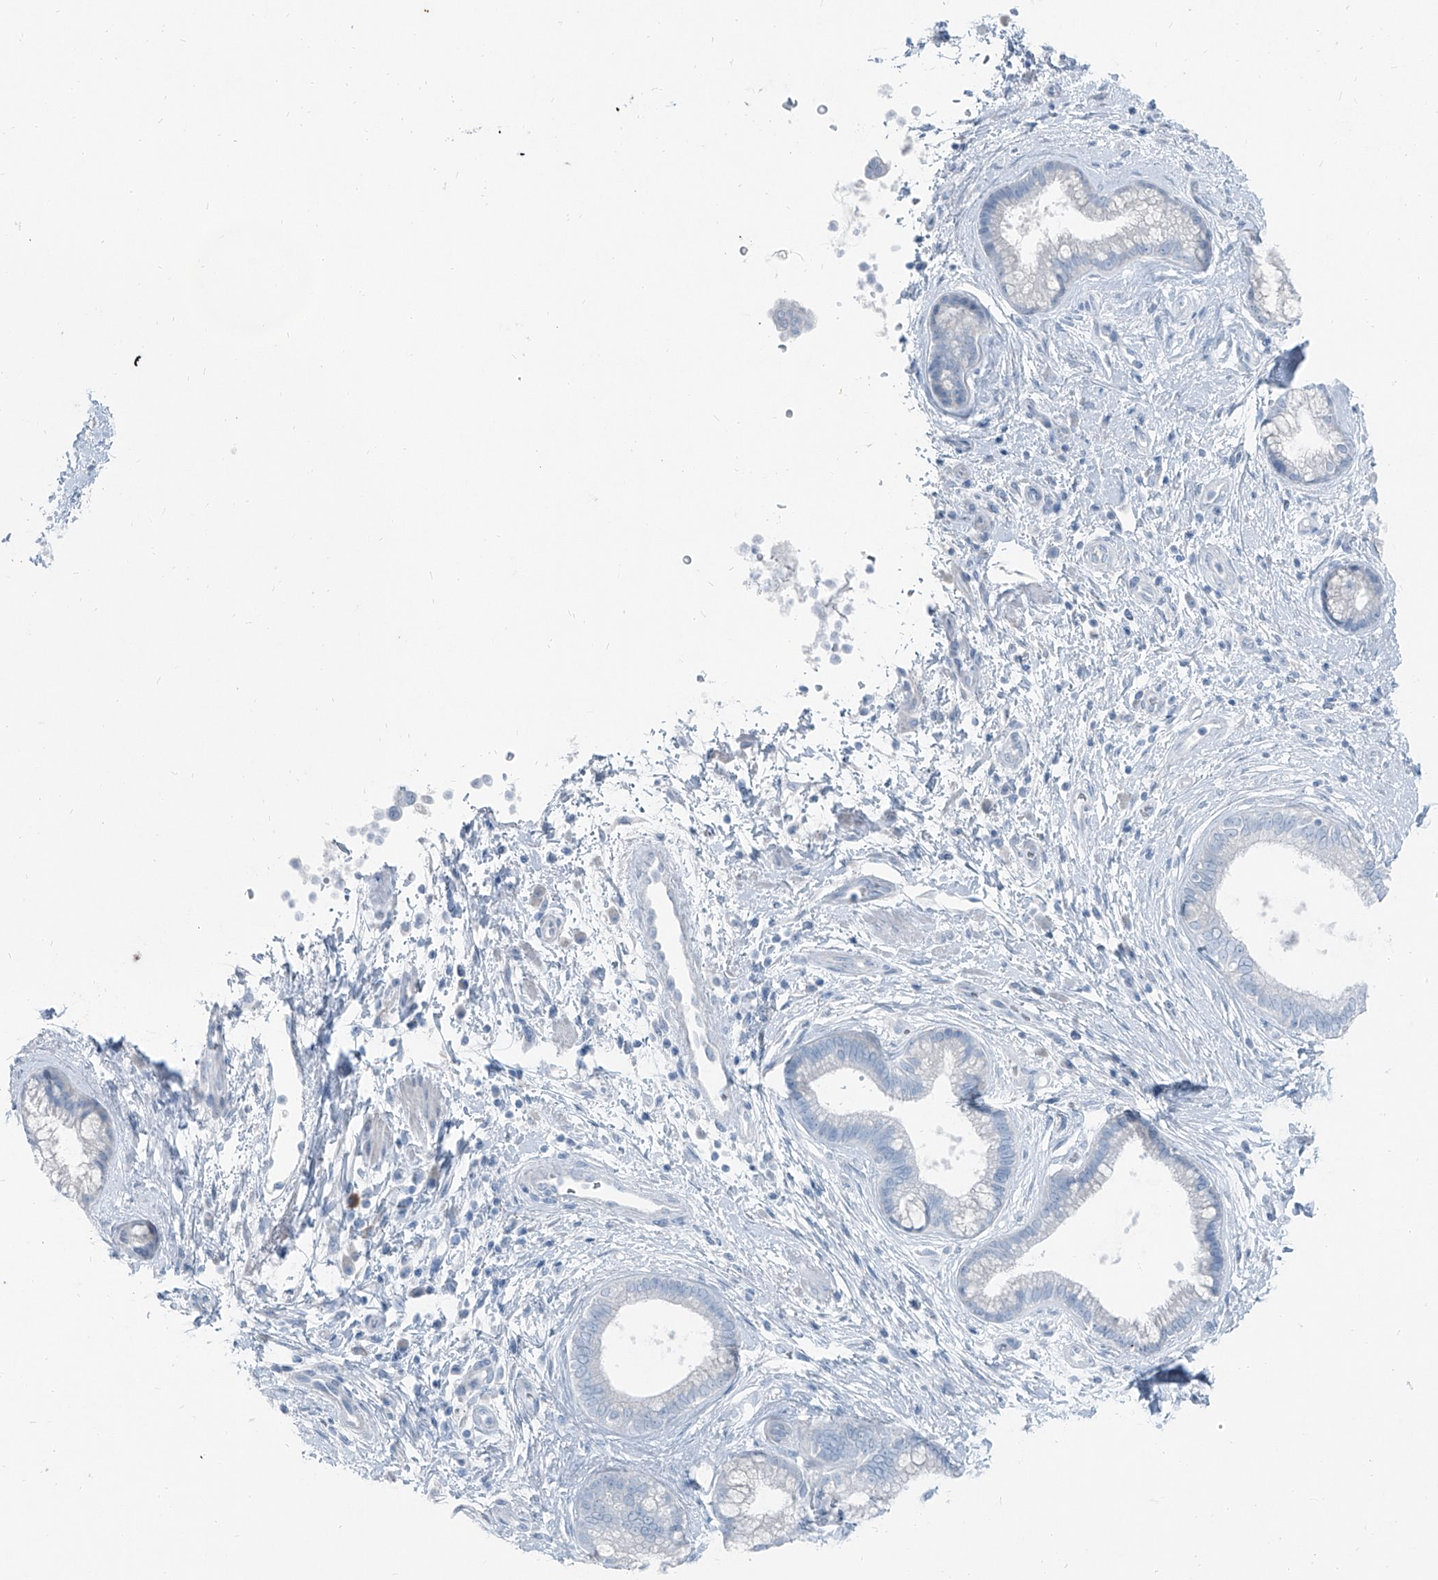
{"staining": {"intensity": "negative", "quantity": "none", "location": "none"}, "tissue": "pancreatic cancer", "cell_type": "Tumor cells", "image_type": "cancer", "snomed": [{"axis": "morphology", "description": "Adenocarcinoma, NOS"}, {"axis": "topography", "description": "Pancreas"}], "caption": "IHC image of neoplastic tissue: human pancreatic cancer (adenocarcinoma) stained with DAB (3,3'-diaminobenzidine) exhibits no significant protein staining in tumor cells.", "gene": "RGN", "patient": {"sex": "female", "age": 73}}